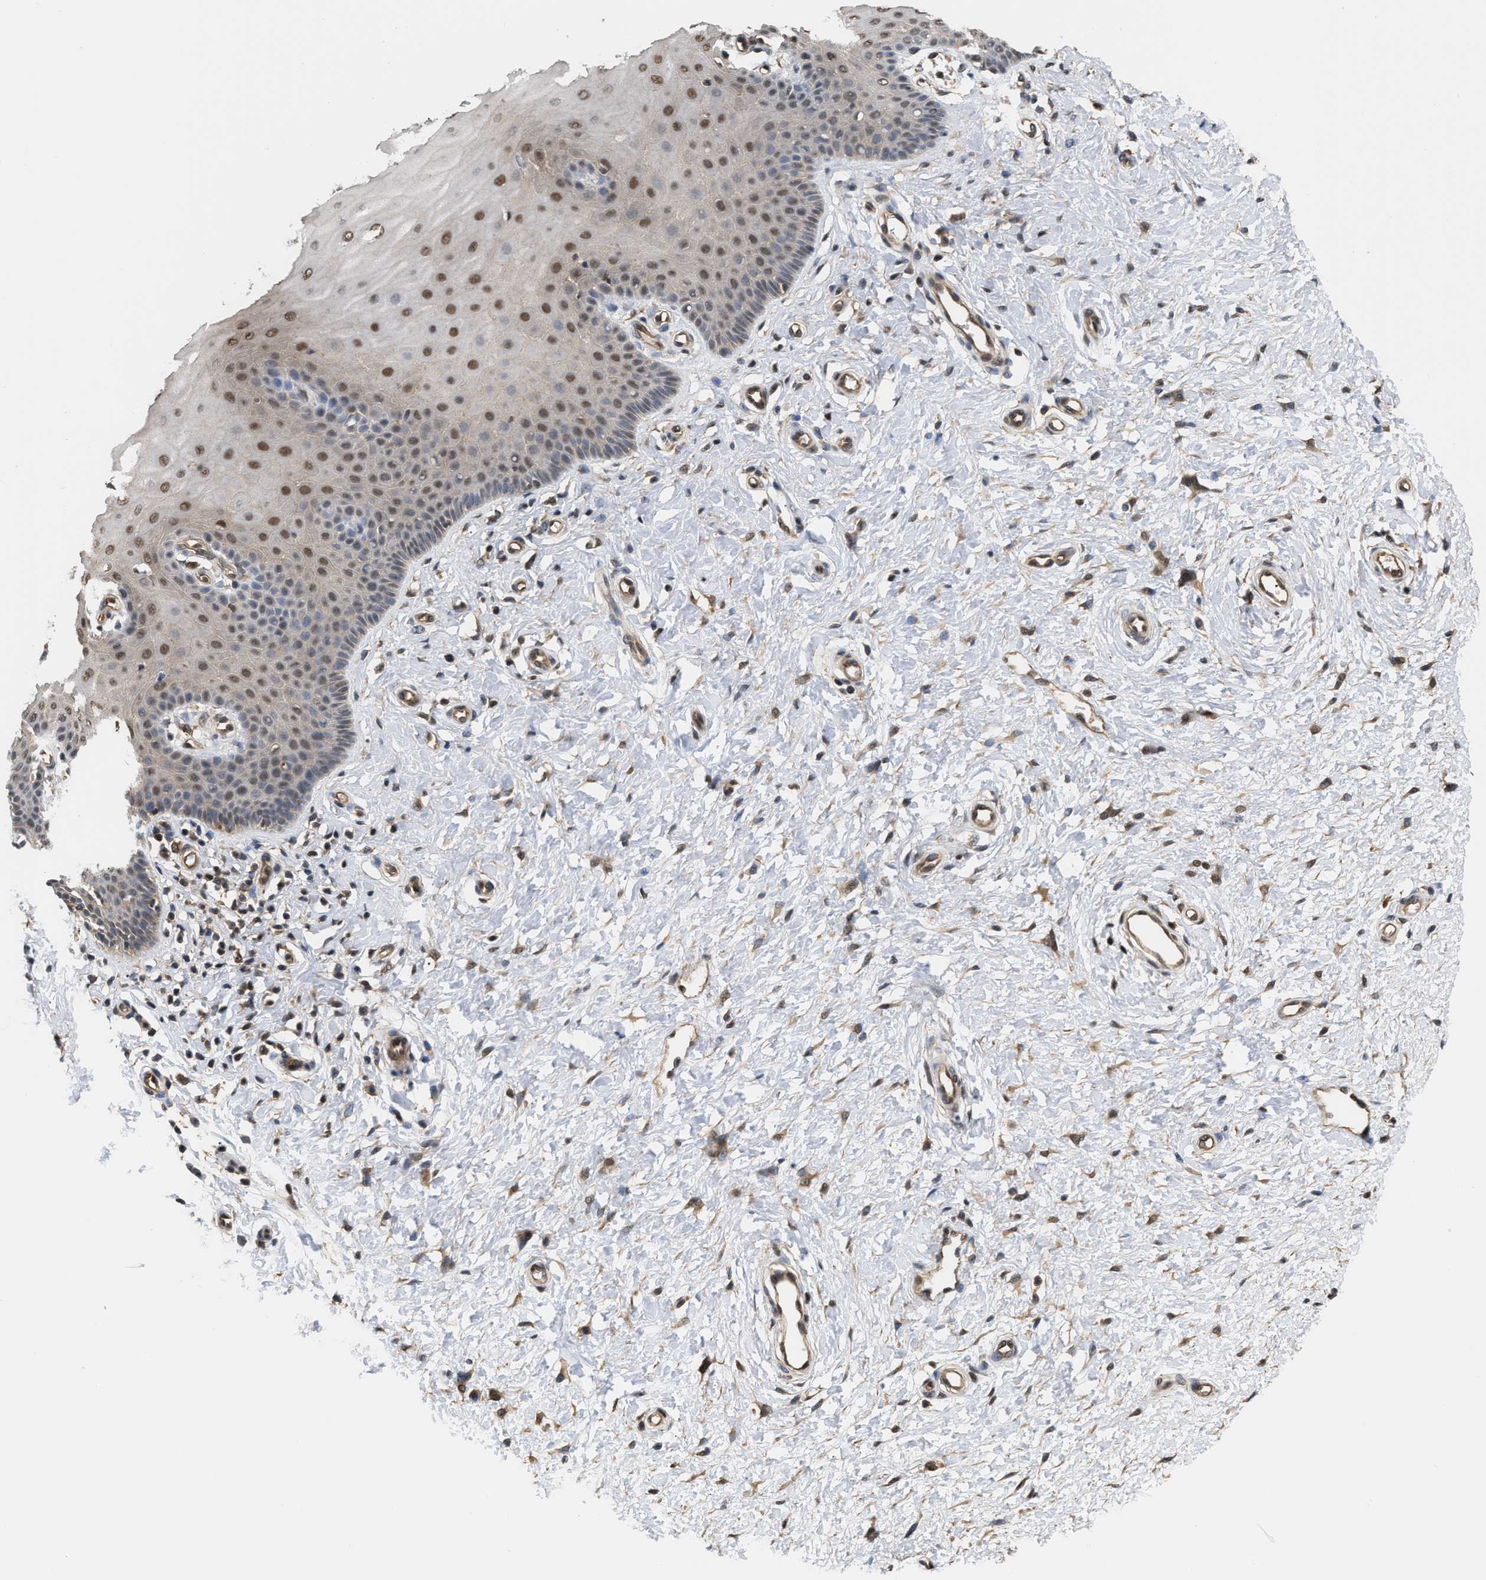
{"staining": {"intensity": "moderate", "quantity": "25%-75%", "location": "nuclear"}, "tissue": "cervix", "cell_type": "Squamous epithelial cells", "image_type": "normal", "snomed": [{"axis": "morphology", "description": "Normal tissue, NOS"}, {"axis": "topography", "description": "Cervix"}], "caption": "This histopathology image demonstrates immunohistochemistry (IHC) staining of normal human cervix, with medium moderate nuclear positivity in approximately 25%-75% of squamous epithelial cells.", "gene": "SCAI", "patient": {"sex": "female", "age": 55}}